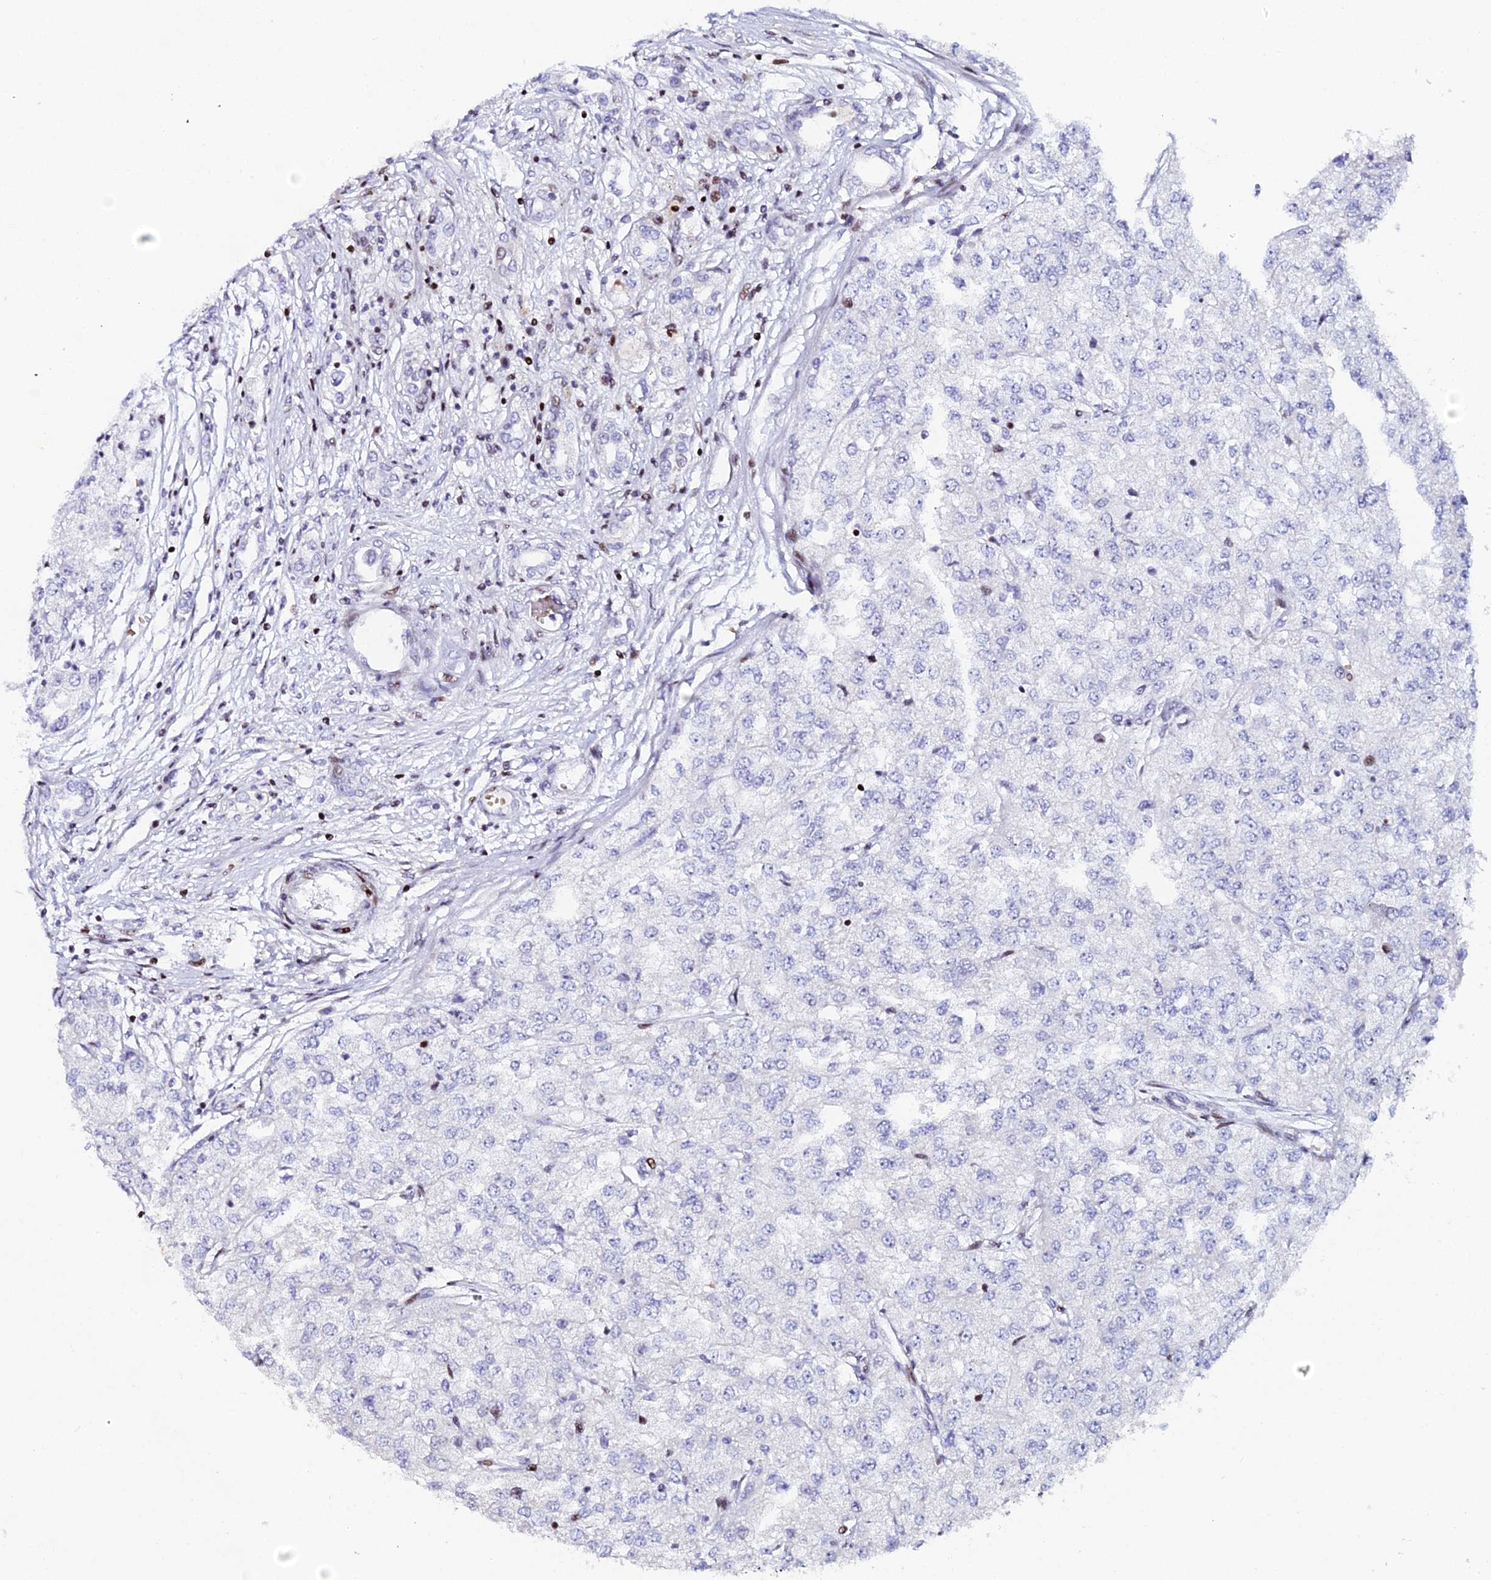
{"staining": {"intensity": "negative", "quantity": "none", "location": "none"}, "tissue": "renal cancer", "cell_type": "Tumor cells", "image_type": "cancer", "snomed": [{"axis": "morphology", "description": "Adenocarcinoma, NOS"}, {"axis": "topography", "description": "Kidney"}], "caption": "An image of adenocarcinoma (renal) stained for a protein reveals no brown staining in tumor cells. (Immunohistochemistry (ihc), brightfield microscopy, high magnification).", "gene": "MYNN", "patient": {"sex": "female", "age": 54}}